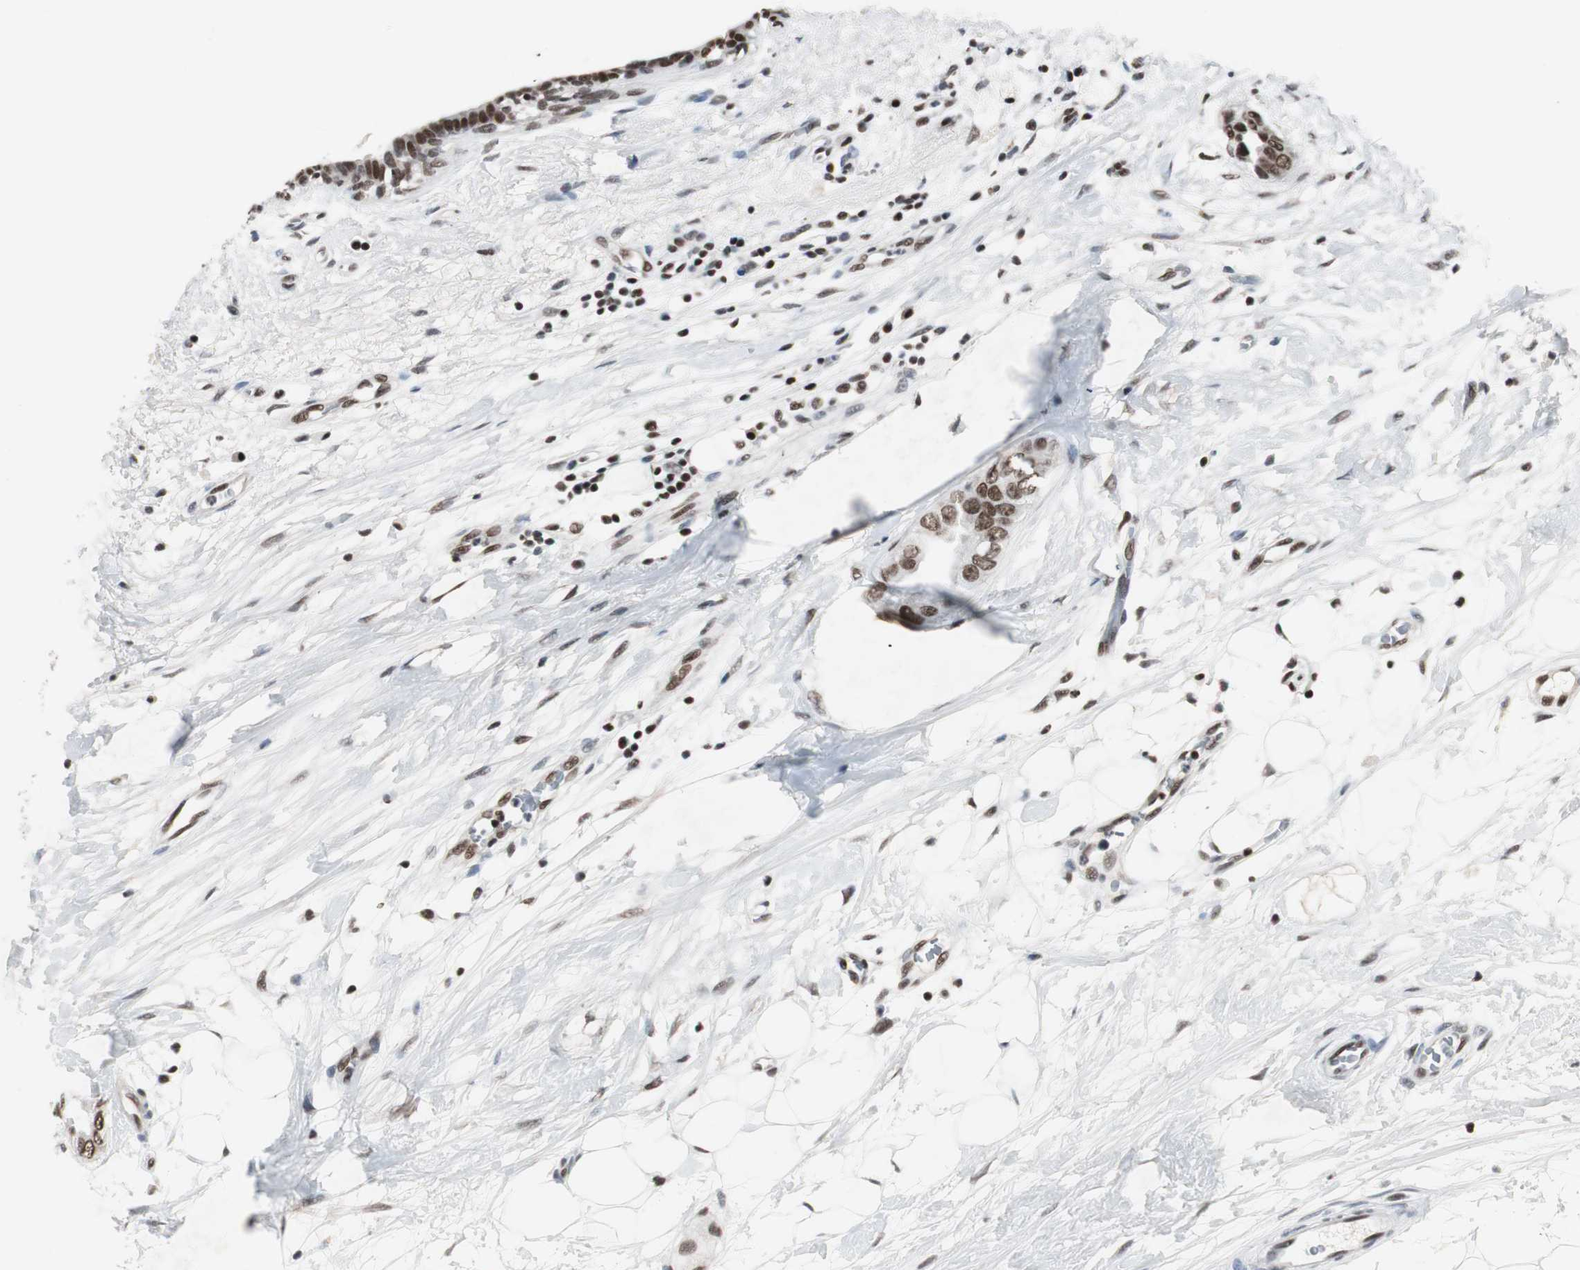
{"staining": {"intensity": "strong", "quantity": ">75%", "location": "nuclear"}, "tissue": "breast cancer", "cell_type": "Tumor cells", "image_type": "cancer", "snomed": [{"axis": "morphology", "description": "Duct carcinoma"}, {"axis": "topography", "description": "Breast"}], "caption": "Breast cancer stained with a brown dye reveals strong nuclear positive positivity in approximately >75% of tumor cells.", "gene": "RAD9A", "patient": {"sex": "female", "age": 40}}